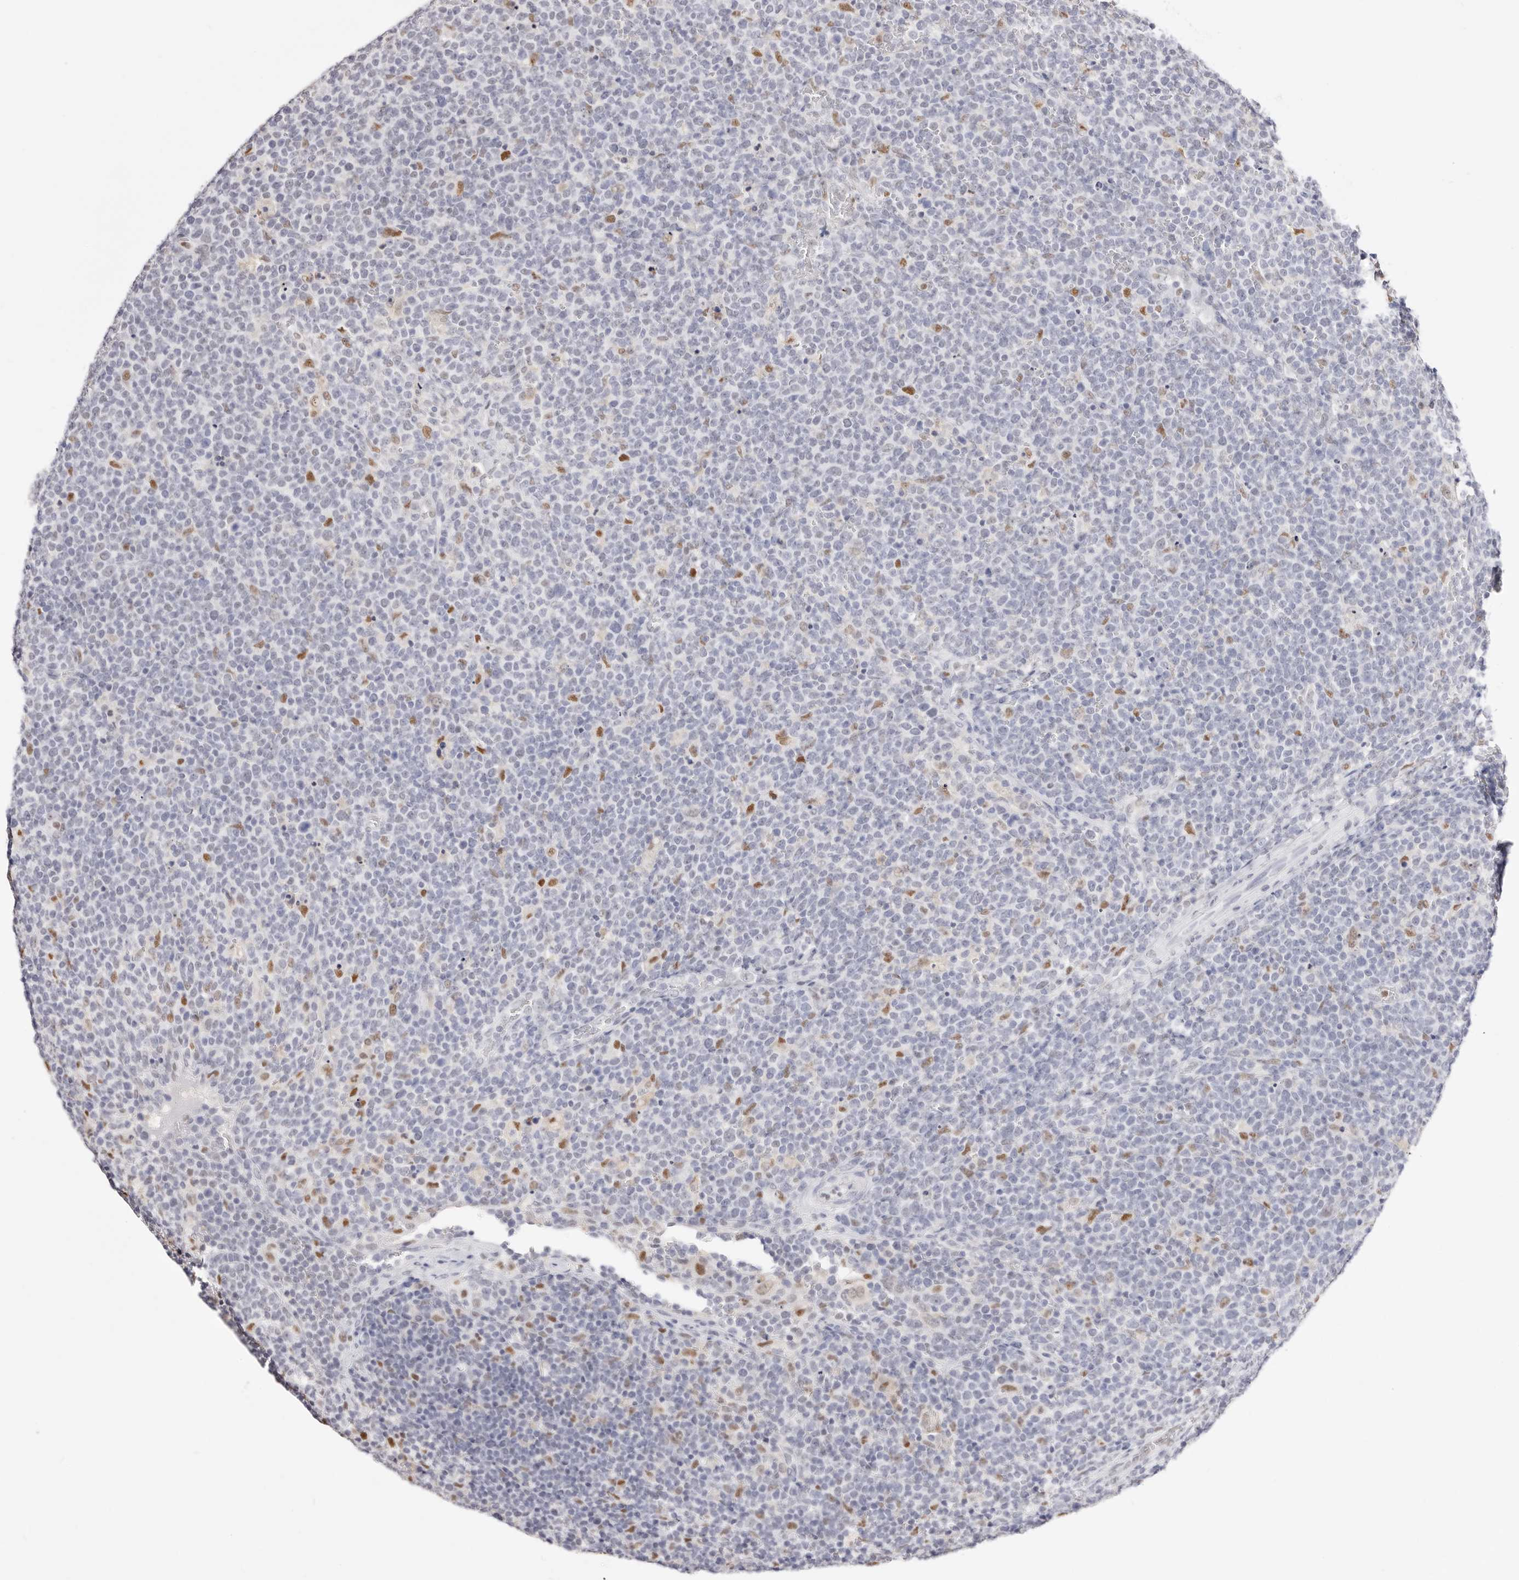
{"staining": {"intensity": "moderate", "quantity": "<25%", "location": "nuclear"}, "tissue": "lymphoma", "cell_type": "Tumor cells", "image_type": "cancer", "snomed": [{"axis": "morphology", "description": "Malignant lymphoma, non-Hodgkin's type, High grade"}, {"axis": "topography", "description": "Lymph node"}], "caption": "Moderate nuclear expression for a protein is present in approximately <25% of tumor cells of high-grade malignant lymphoma, non-Hodgkin's type using immunohistochemistry (IHC).", "gene": "TKT", "patient": {"sex": "male", "age": 61}}